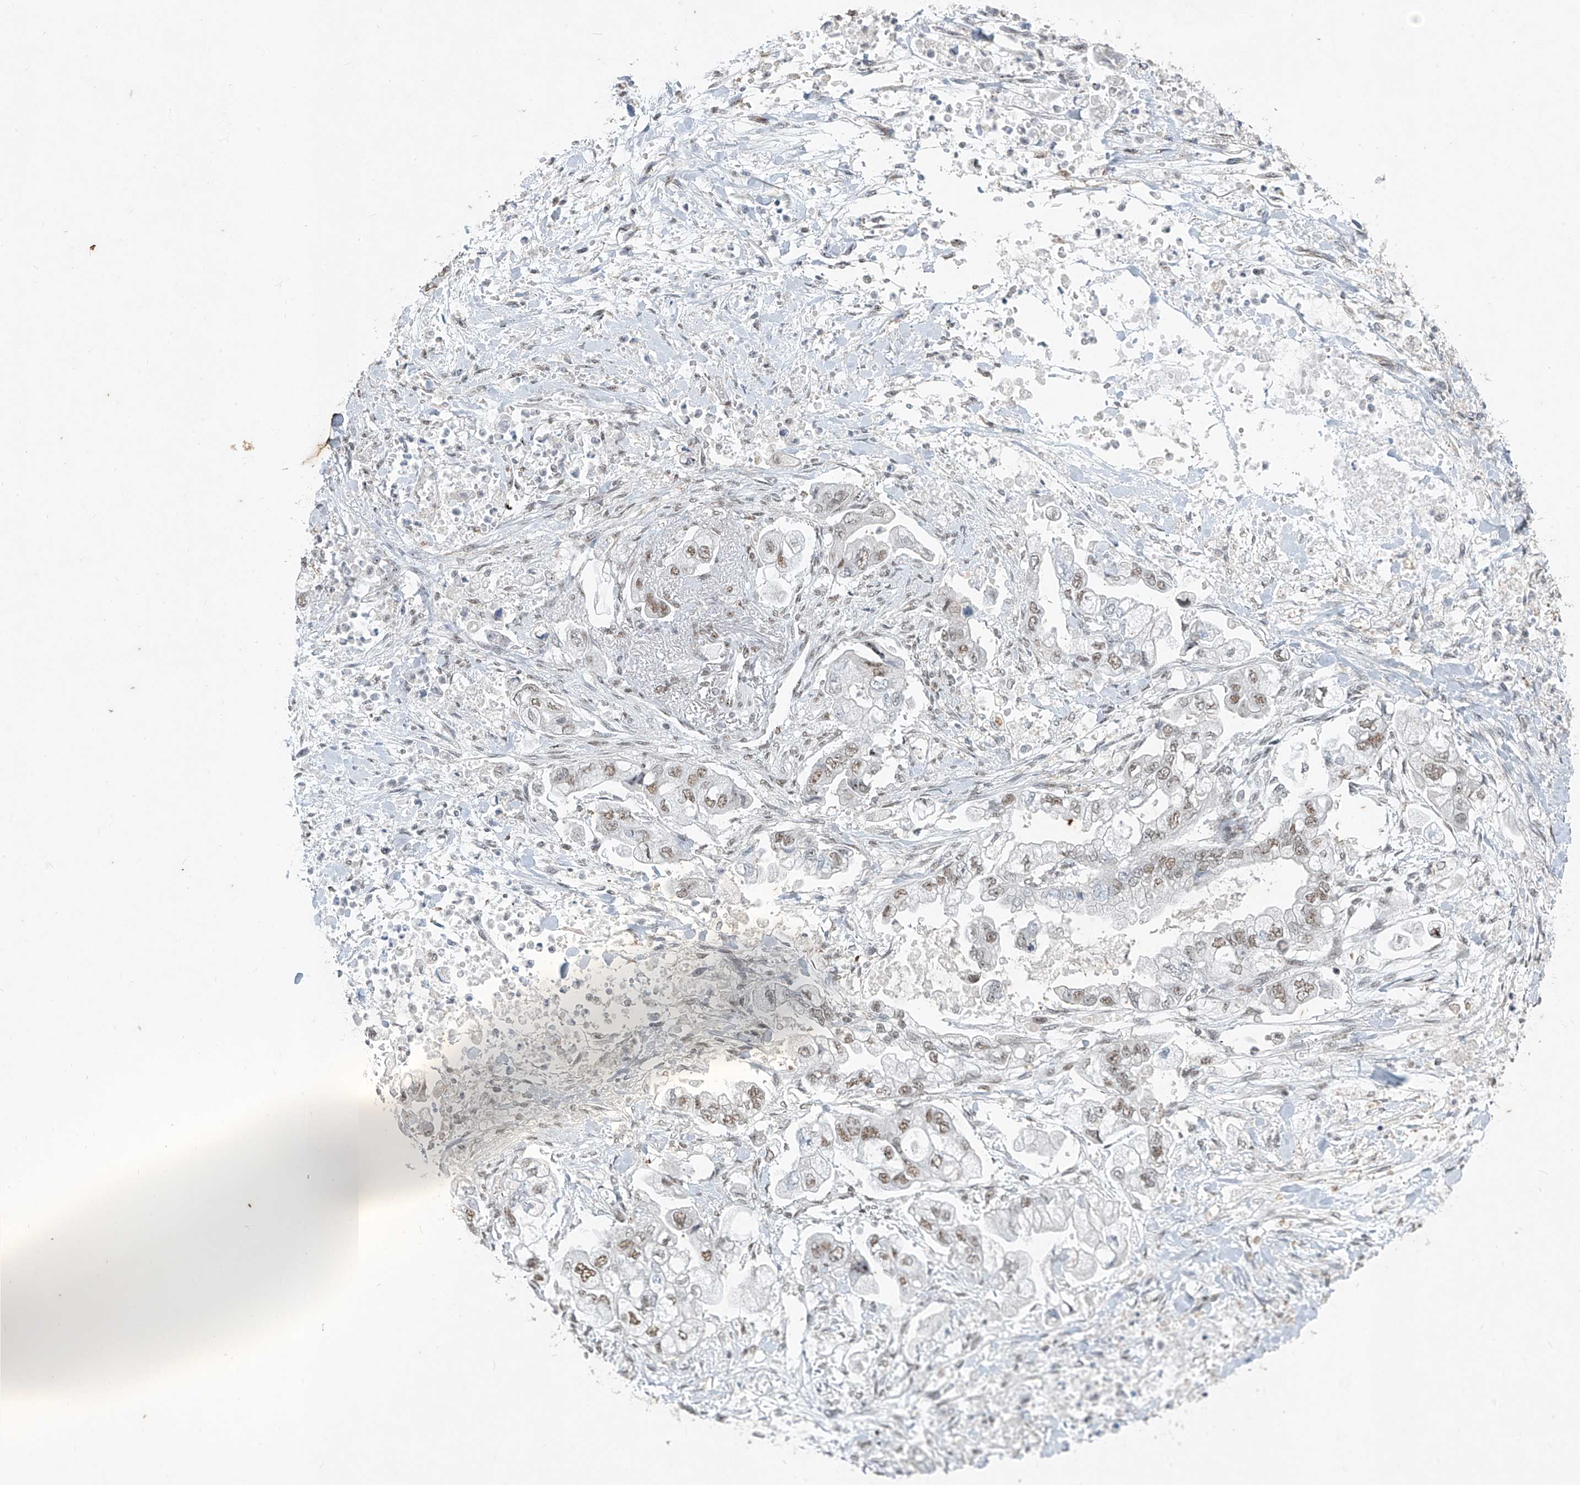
{"staining": {"intensity": "moderate", "quantity": "25%-75%", "location": "nuclear"}, "tissue": "stomach cancer", "cell_type": "Tumor cells", "image_type": "cancer", "snomed": [{"axis": "morphology", "description": "Normal tissue, NOS"}, {"axis": "morphology", "description": "Adenocarcinoma, NOS"}, {"axis": "topography", "description": "Stomach"}], "caption": "A high-resolution micrograph shows IHC staining of adenocarcinoma (stomach), which shows moderate nuclear expression in approximately 25%-75% of tumor cells. Using DAB (3,3'-diaminobenzidine) (brown) and hematoxylin (blue) stains, captured at high magnification using brightfield microscopy.", "gene": "TFEC", "patient": {"sex": "male", "age": 62}}